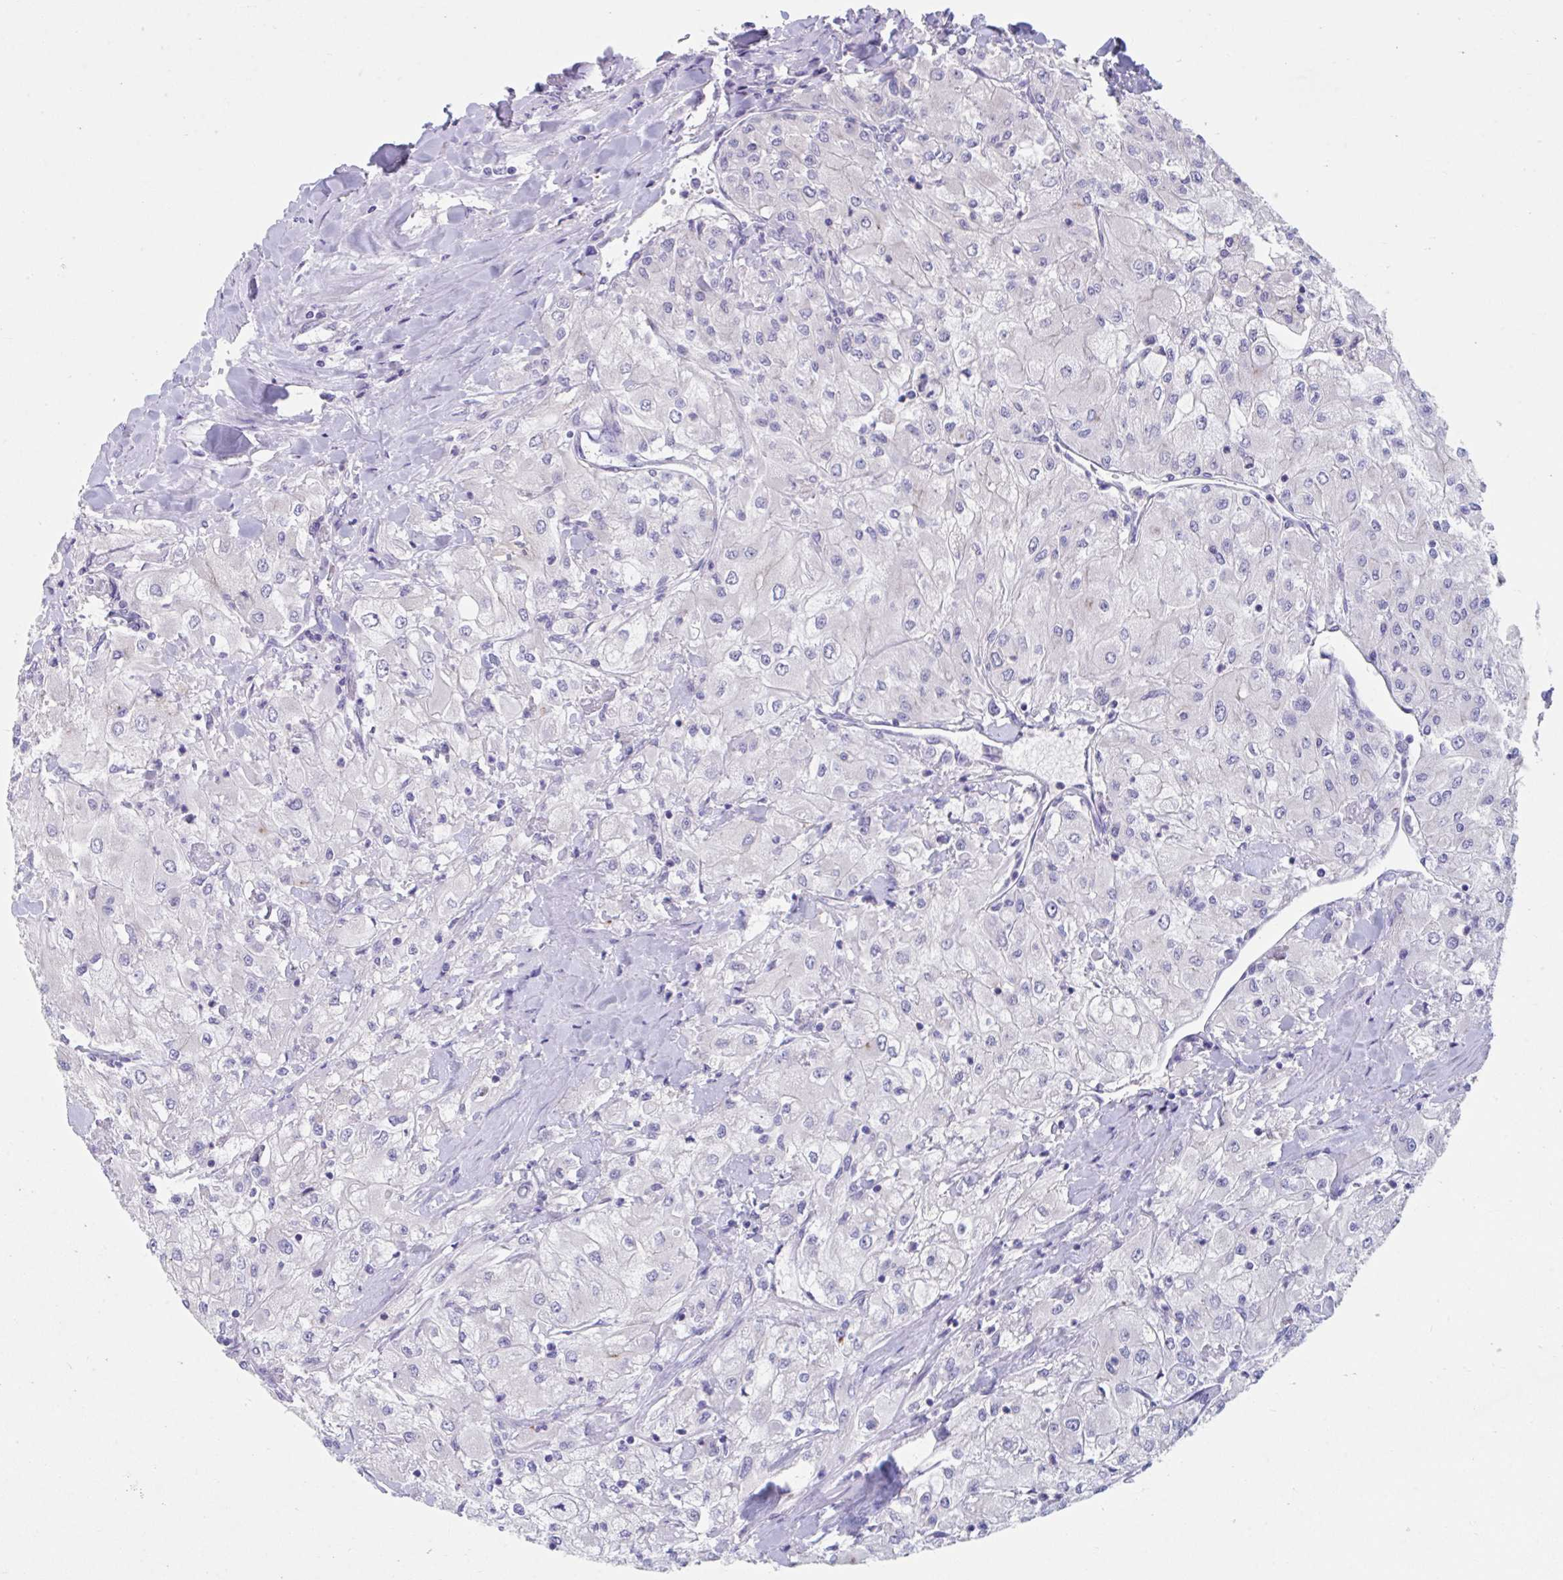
{"staining": {"intensity": "negative", "quantity": "none", "location": "none"}, "tissue": "renal cancer", "cell_type": "Tumor cells", "image_type": "cancer", "snomed": [{"axis": "morphology", "description": "Adenocarcinoma, NOS"}, {"axis": "topography", "description": "Kidney"}], "caption": "High magnification brightfield microscopy of renal cancer stained with DAB (3,3'-diaminobenzidine) (brown) and counterstained with hematoxylin (blue): tumor cells show no significant staining. The staining was performed using DAB (3,3'-diaminobenzidine) to visualize the protein expression in brown, while the nuclei were stained in blue with hematoxylin (Magnification: 20x).", "gene": "GPR162", "patient": {"sex": "male", "age": 80}}